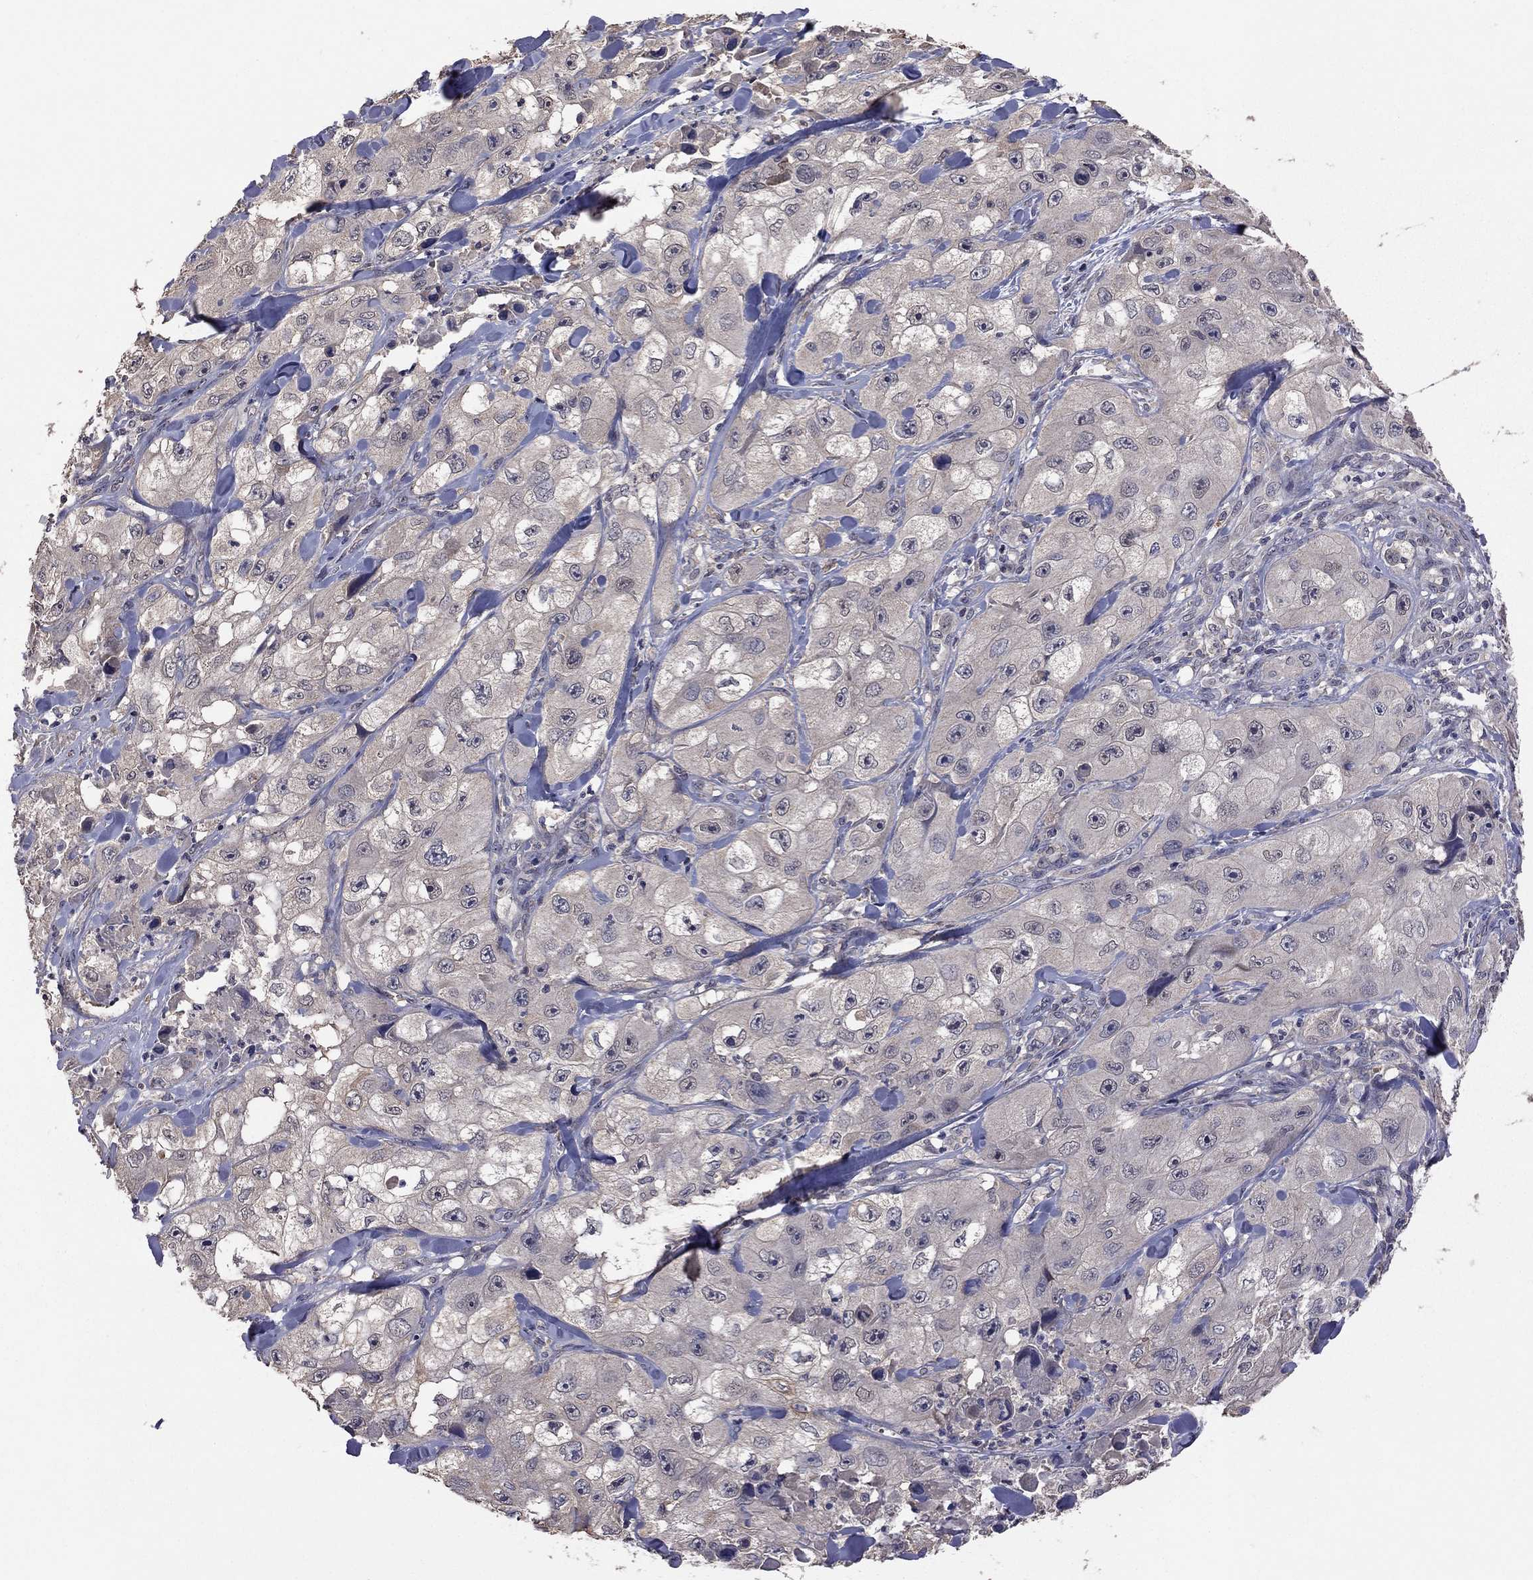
{"staining": {"intensity": "negative", "quantity": "none", "location": "none"}, "tissue": "skin cancer", "cell_type": "Tumor cells", "image_type": "cancer", "snomed": [{"axis": "morphology", "description": "Squamous cell carcinoma, NOS"}, {"axis": "topography", "description": "Skin"}, {"axis": "topography", "description": "Subcutis"}], "caption": "IHC of skin cancer shows no staining in tumor cells.", "gene": "TSNARE1", "patient": {"sex": "male", "age": 73}}